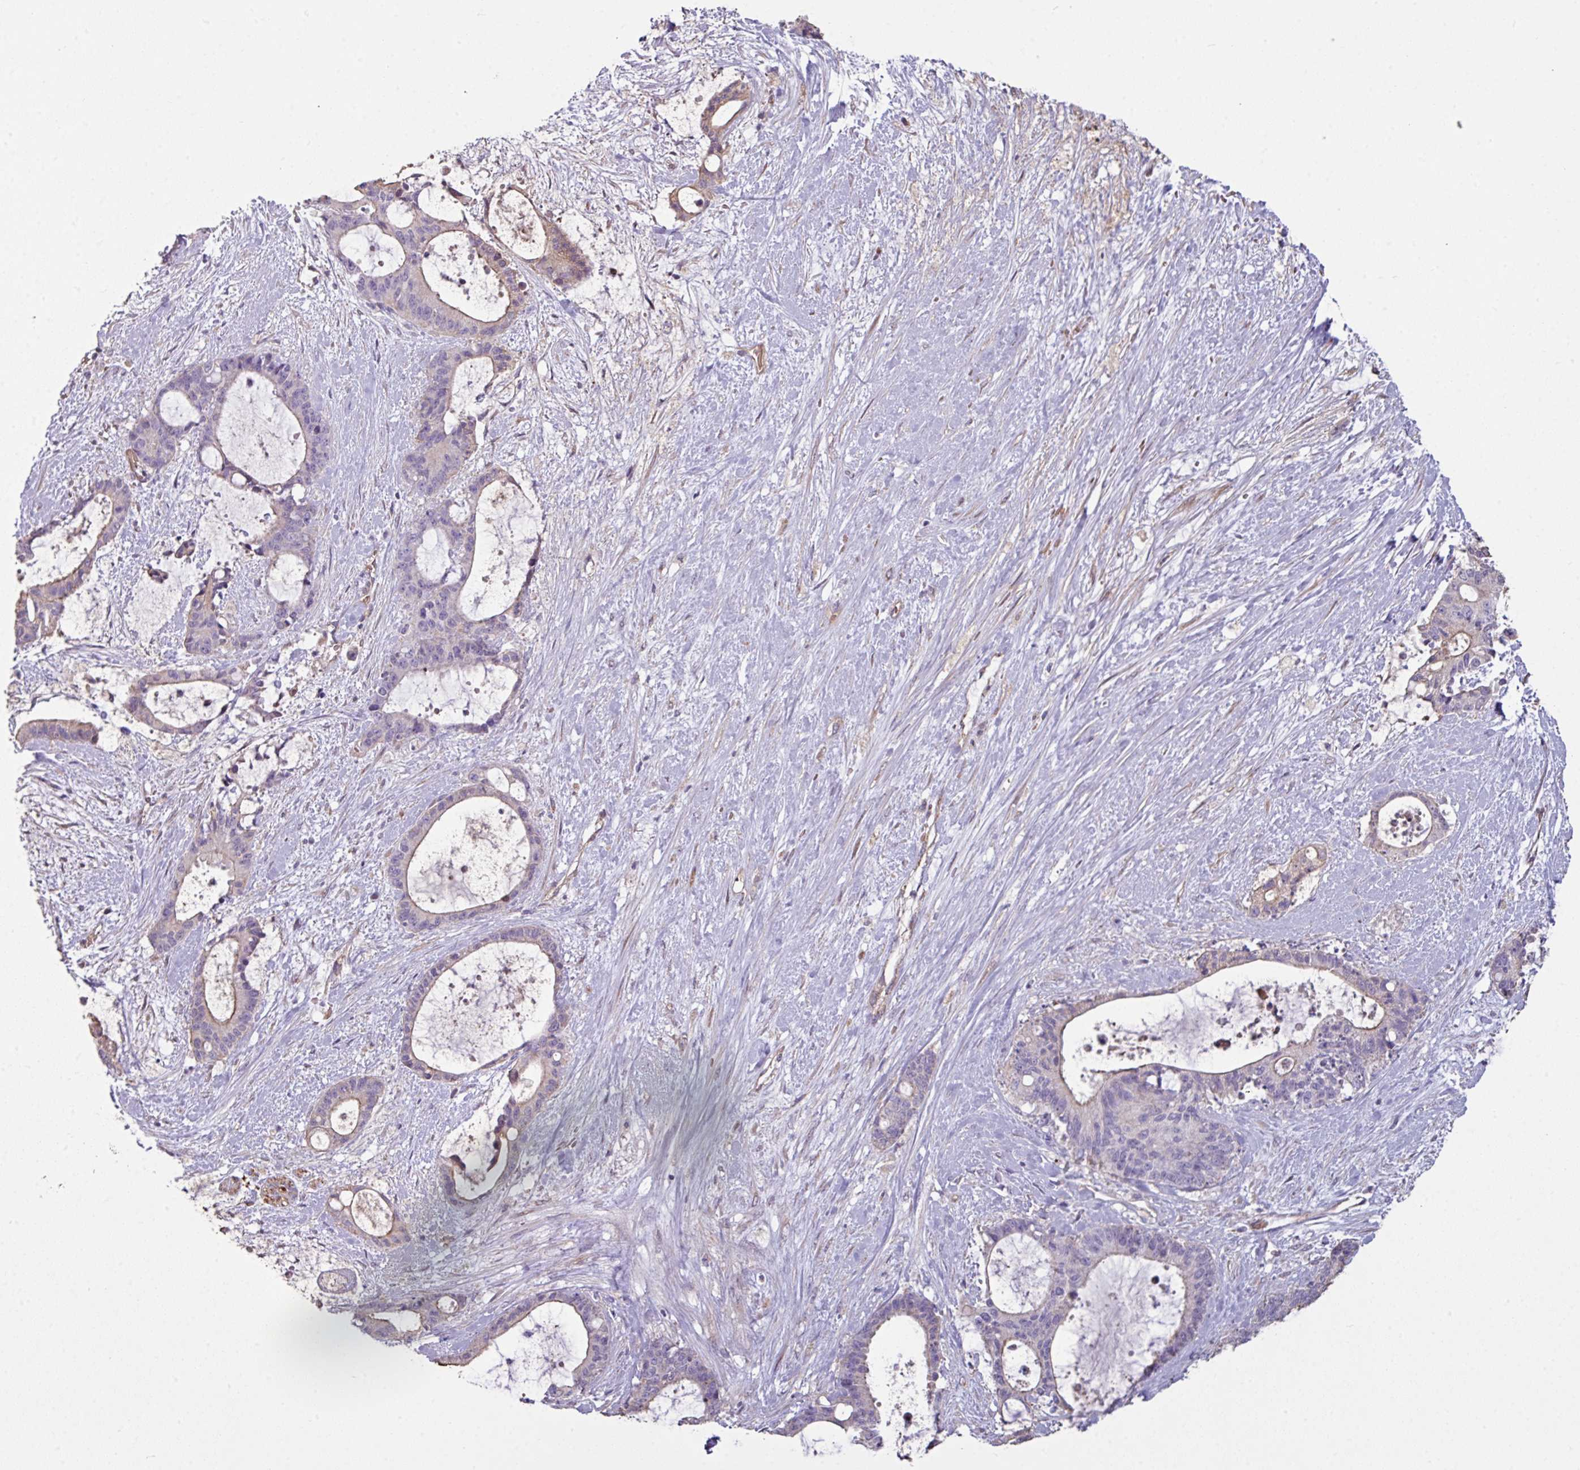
{"staining": {"intensity": "weak", "quantity": "<25%", "location": "cytoplasmic/membranous"}, "tissue": "liver cancer", "cell_type": "Tumor cells", "image_type": "cancer", "snomed": [{"axis": "morphology", "description": "Normal tissue, NOS"}, {"axis": "morphology", "description": "Cholangiocarcinoma"}, {"axis": "topography", "description": "Liver"}, {"axis": "topography", "description": "Peripheral nerve tissue"}], "caption": "Immunohistochemistry (IHC) micrograph of neoplastic tissue: cholangiocarcinoma (liver) stained with DAB (3,3'-diaminobenzidine) demonstrates no significant protein staining in tumor cells.", "gene": "NHSL2", "patient": {"sex": "female", "age": 73}}